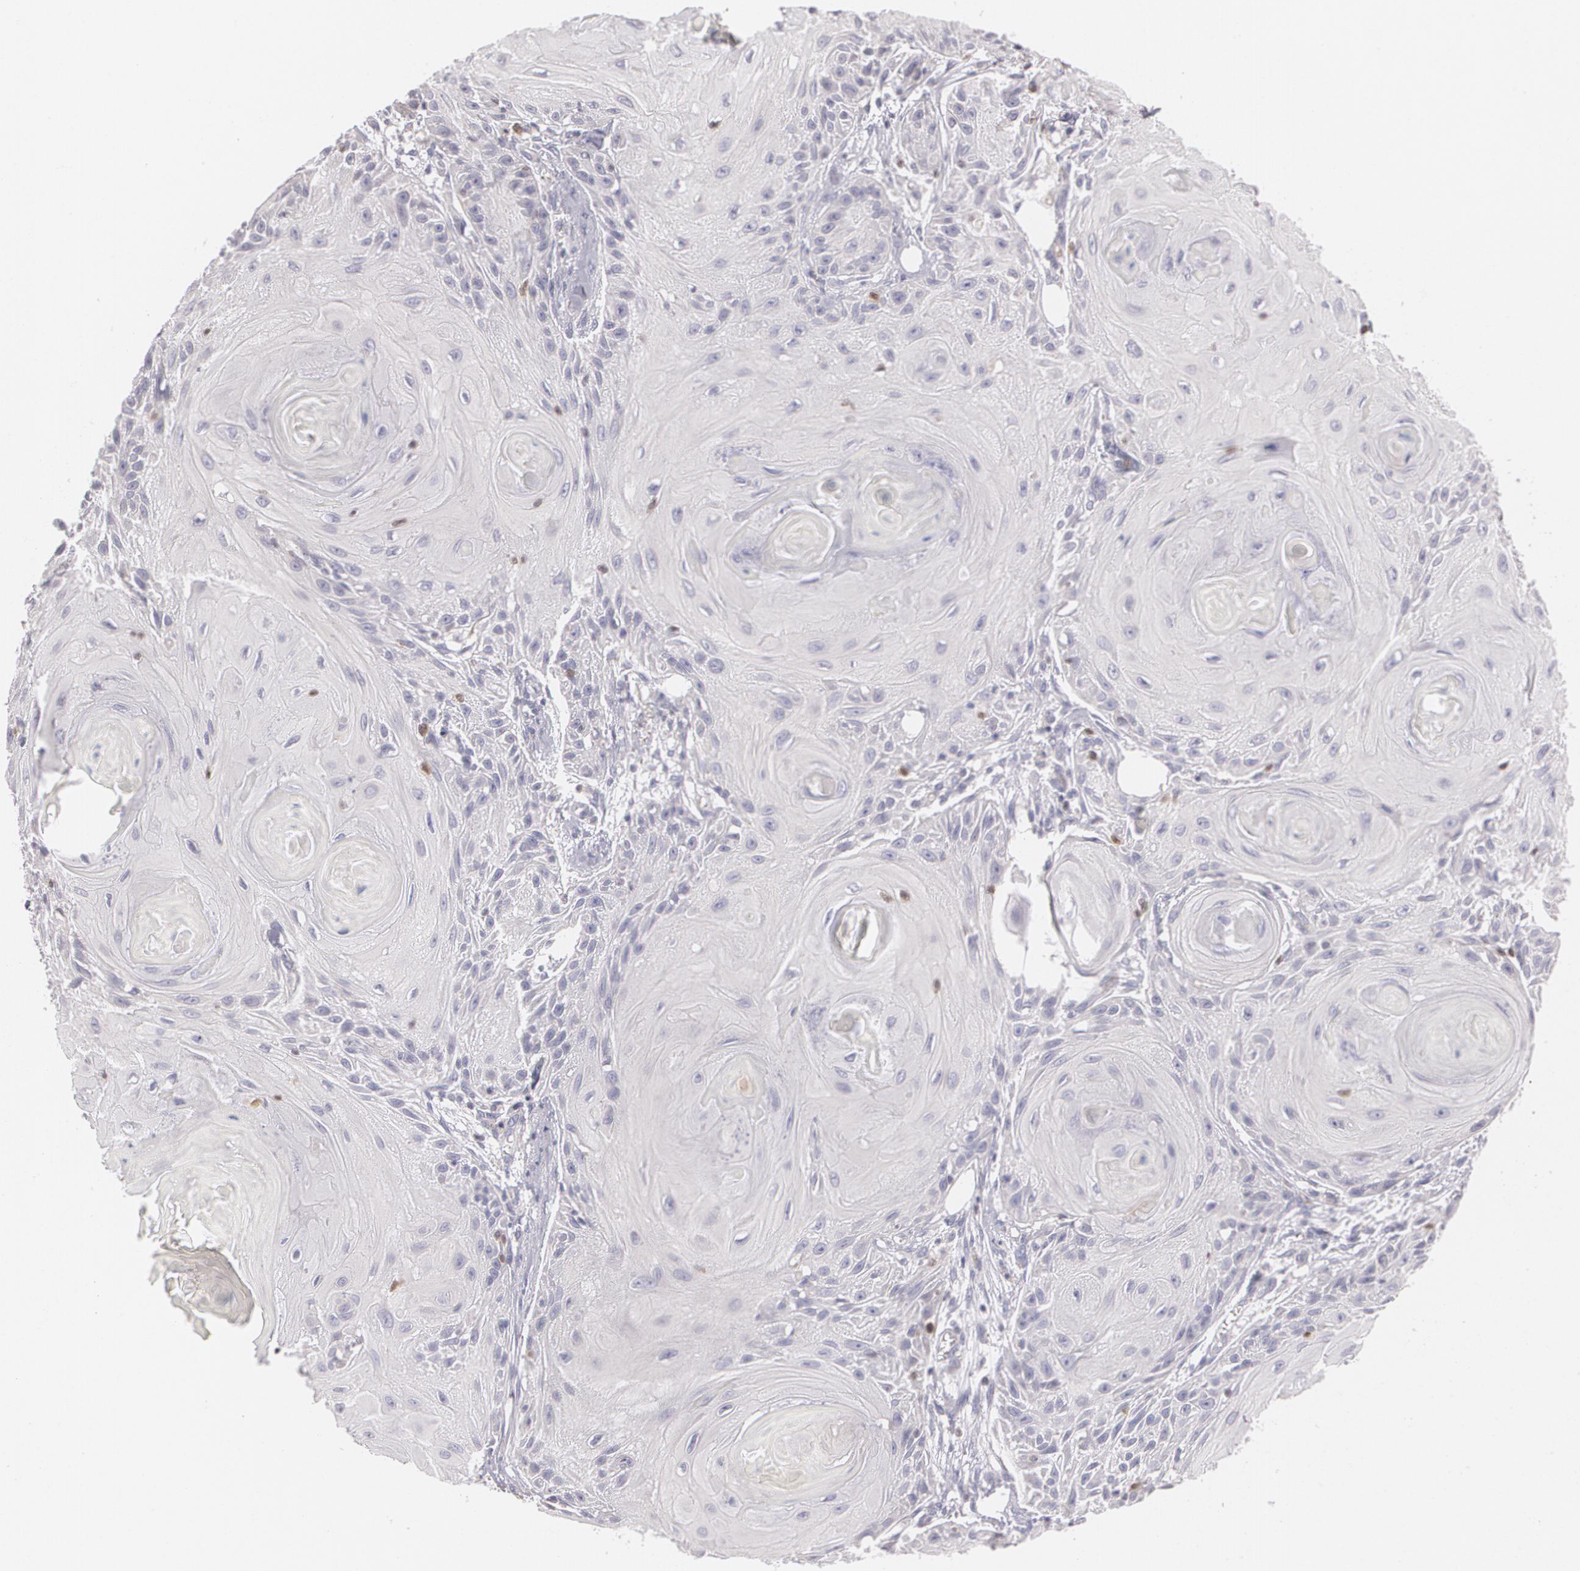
{"staining": {"intensity": "negative", "quantity": "none", "location": "none"}, "tissue": "skin cancer", "cell_type": "Tumor cells", "image_type": "cancer", "snomed": [{"axis": "morphology", "description": "Squamous cell carcinoma, NOS"}, {"axis": "topography", "description": "Skin"}], "caption": "A micrograph of squamous cell carcinoma (skin) stained for a protein reveals no brown staining in tumor cells.", "gene": "ZBTB16", "patient": {"sex": "female", "age": 88}}